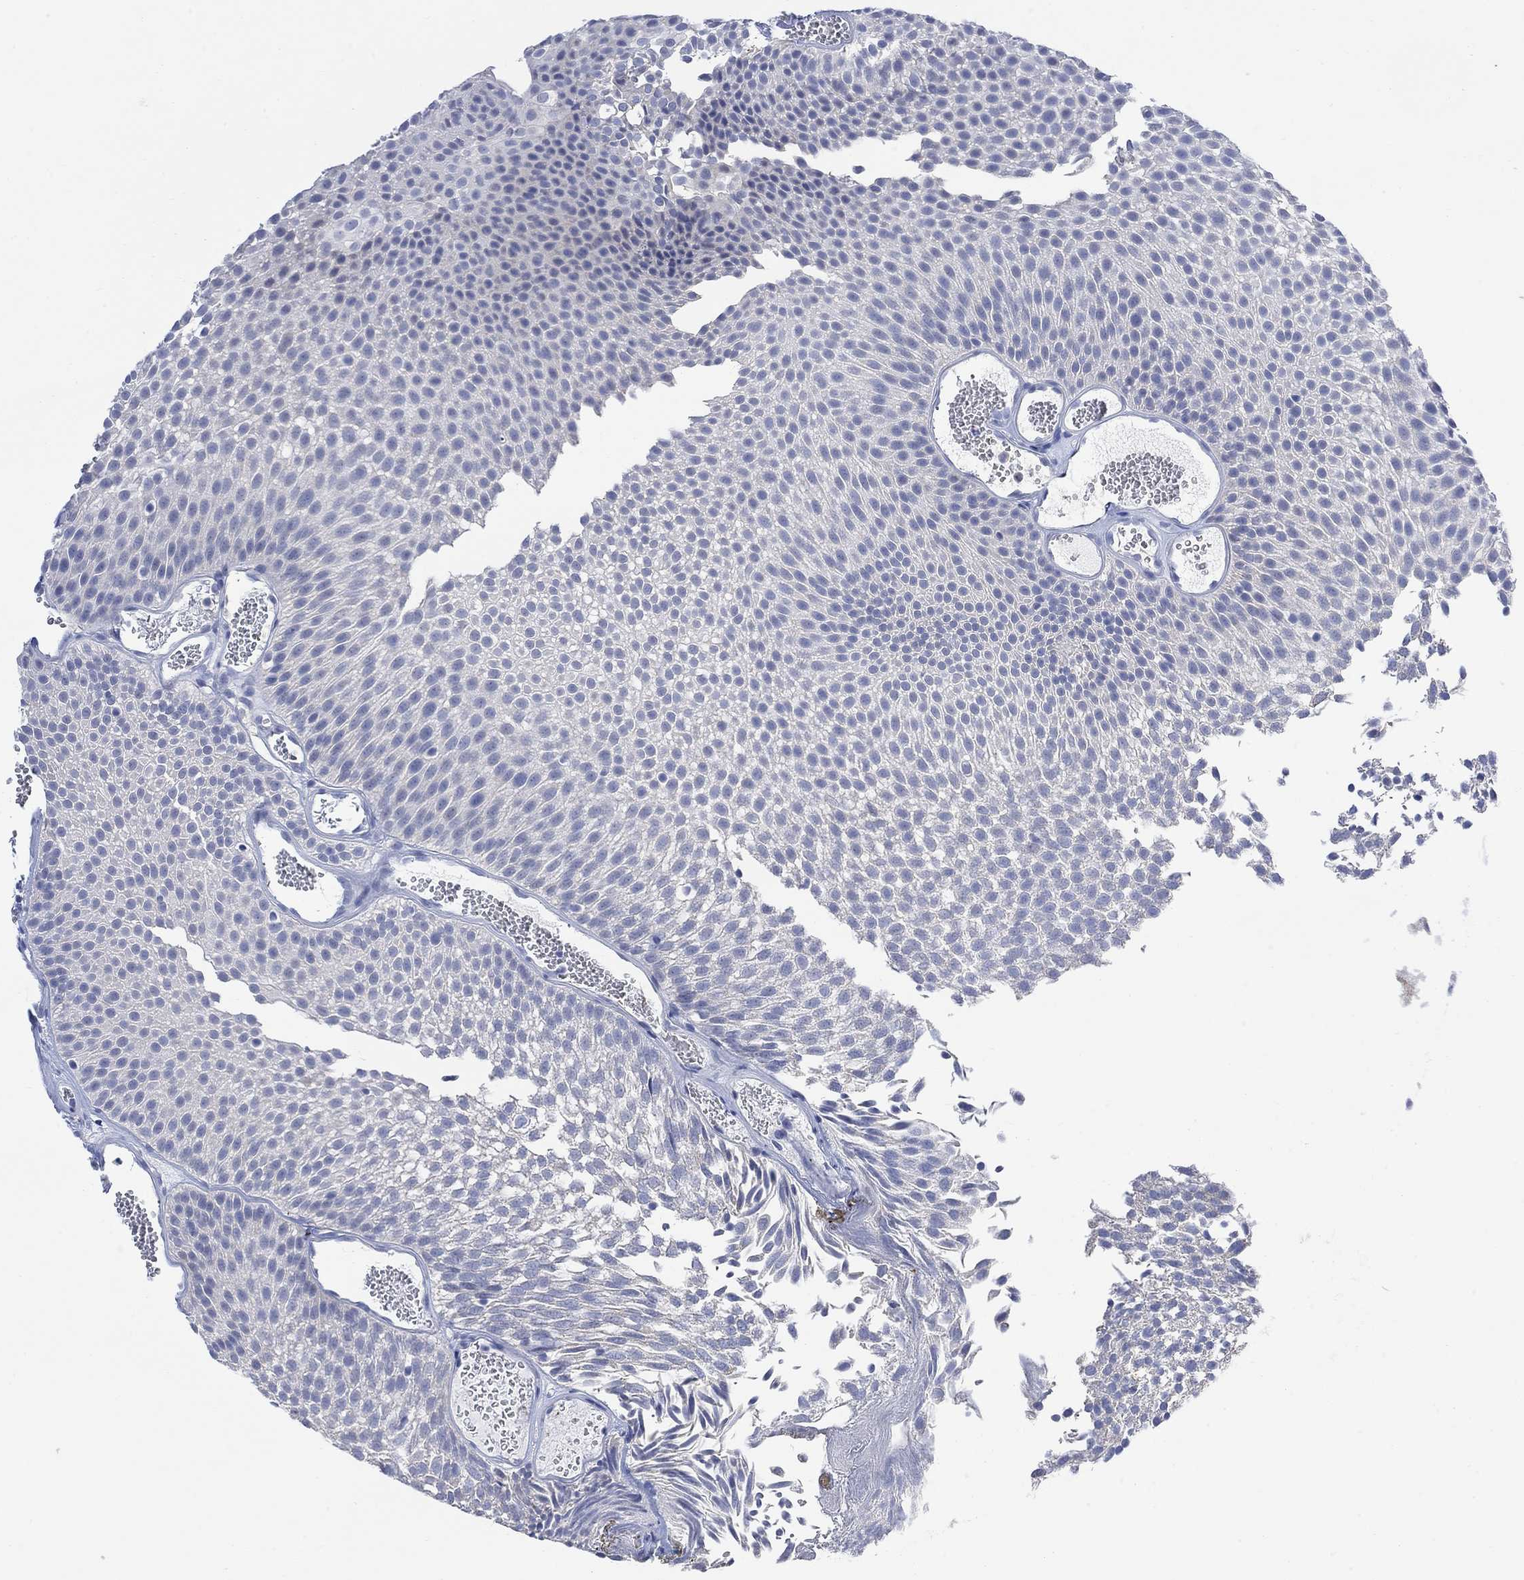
{"staining": {"intensity": "negative", "quantity": "none", "location": "none"}, "tissue": "urothelial cancer", "cell_type": "Tumor cells", "image_type": "cancer", "snomed": [{"axis": "morphology", "description": "Urothelial carcinoma, Low grade"}, {"axis": "topography", "description": "Urinary bladder"}], "caption": "A photomicrograph of urothelial cancer stained for a protein shows no brown staining in tumor cells.", "gene": "FBP2", "patient": {"sex": "male", "age": 52}}